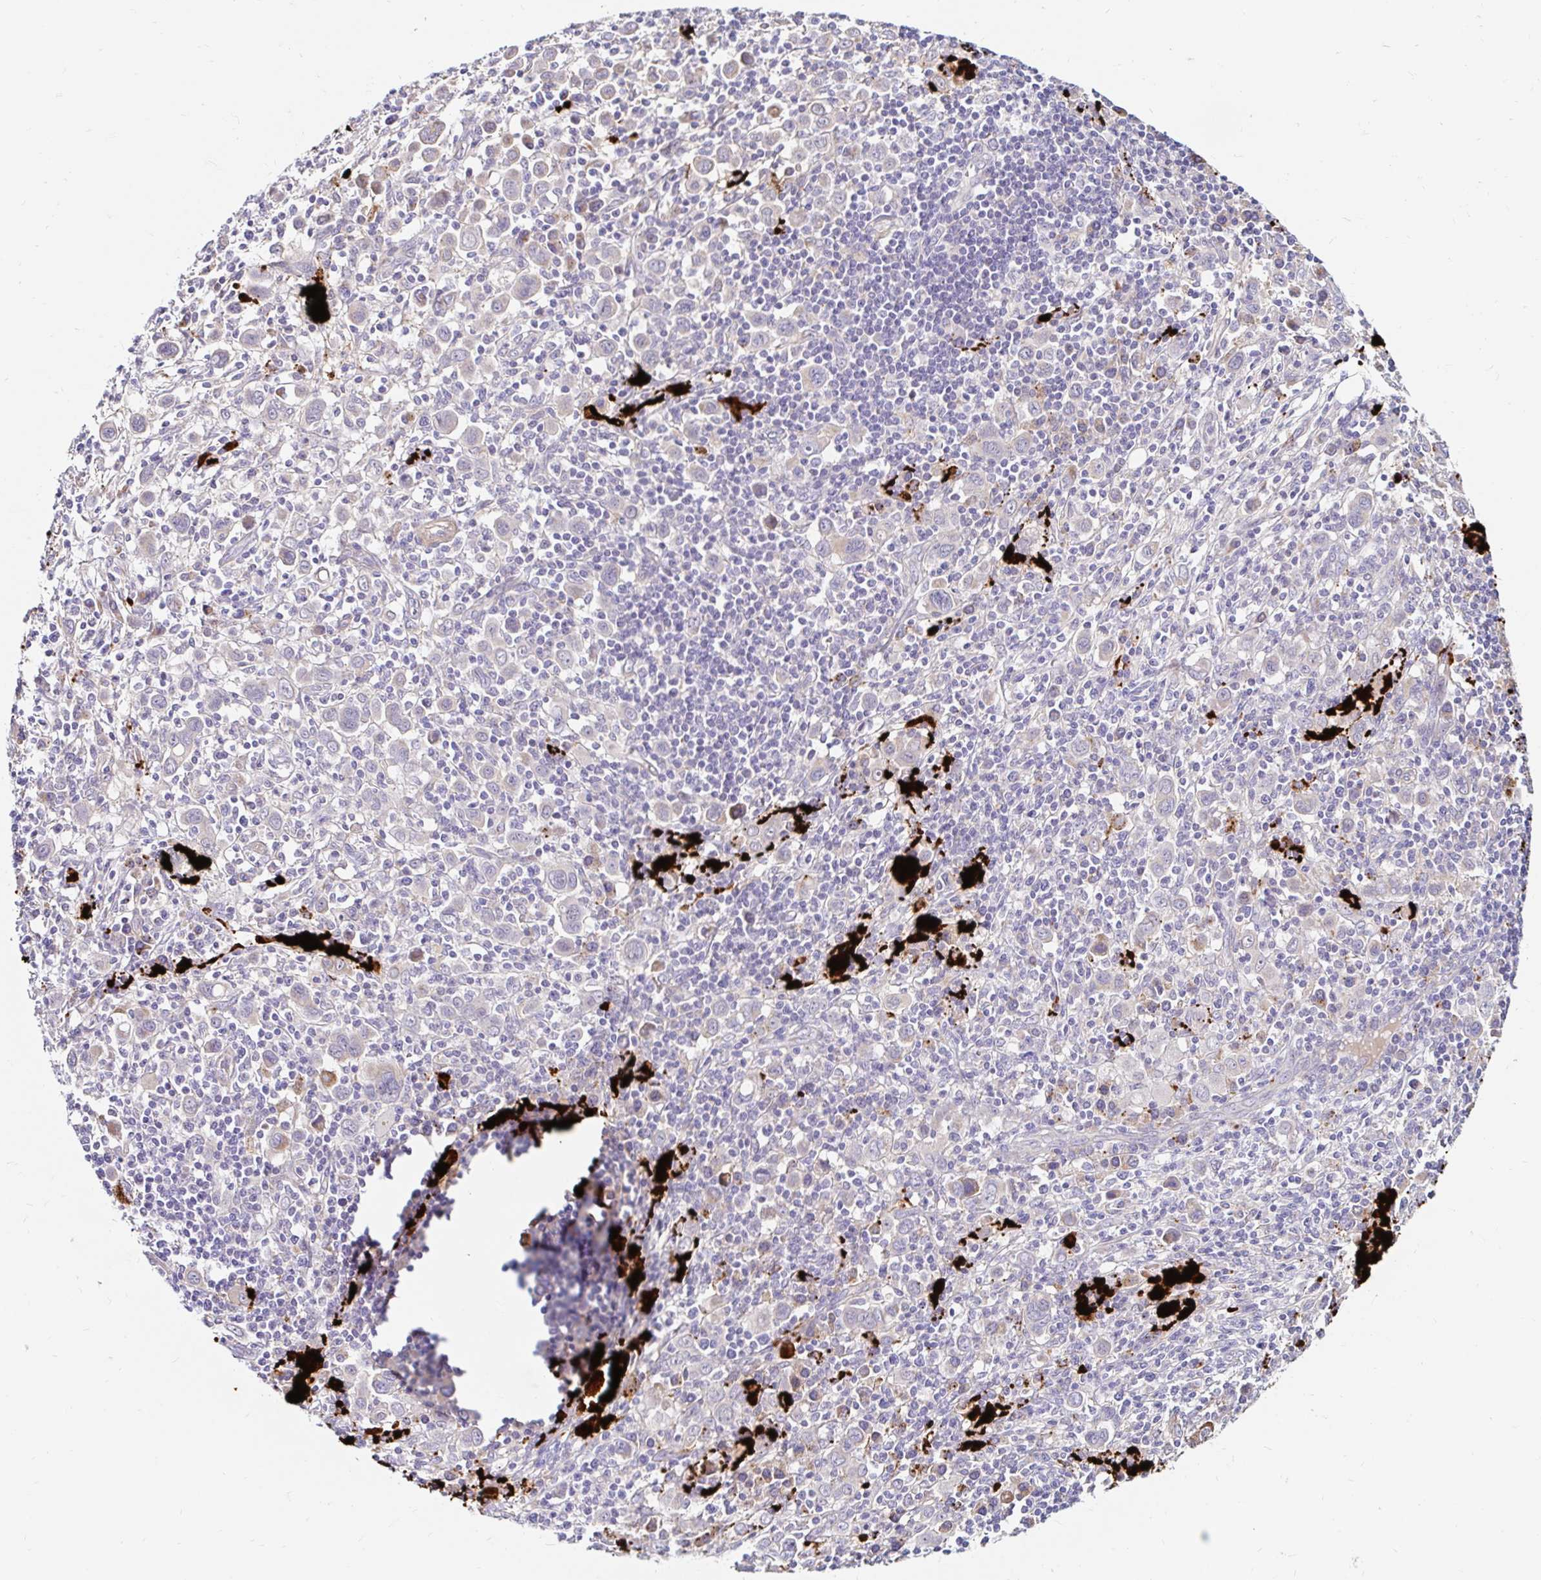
{"staining": {"intensity": "negative", "quantity": "none", "location": "none"}, "tissue": "stomach cancer", "cell_type": "Tumor cells", "image_type": "cancer", "snomed": [{"axis": "morphology", "description": "Adenocarcinoma, NOS"}, {"axis": "topography", "description": "Stomach, upper"}], "caption": "Histopathology image shows no protein expression in tumor cells of stomach cancer (adenocarcinoma) tissue. Nuclei are stained in blue.", "gene": "GUCY1A1", "patient": {"sex": "male", "age": 75}}